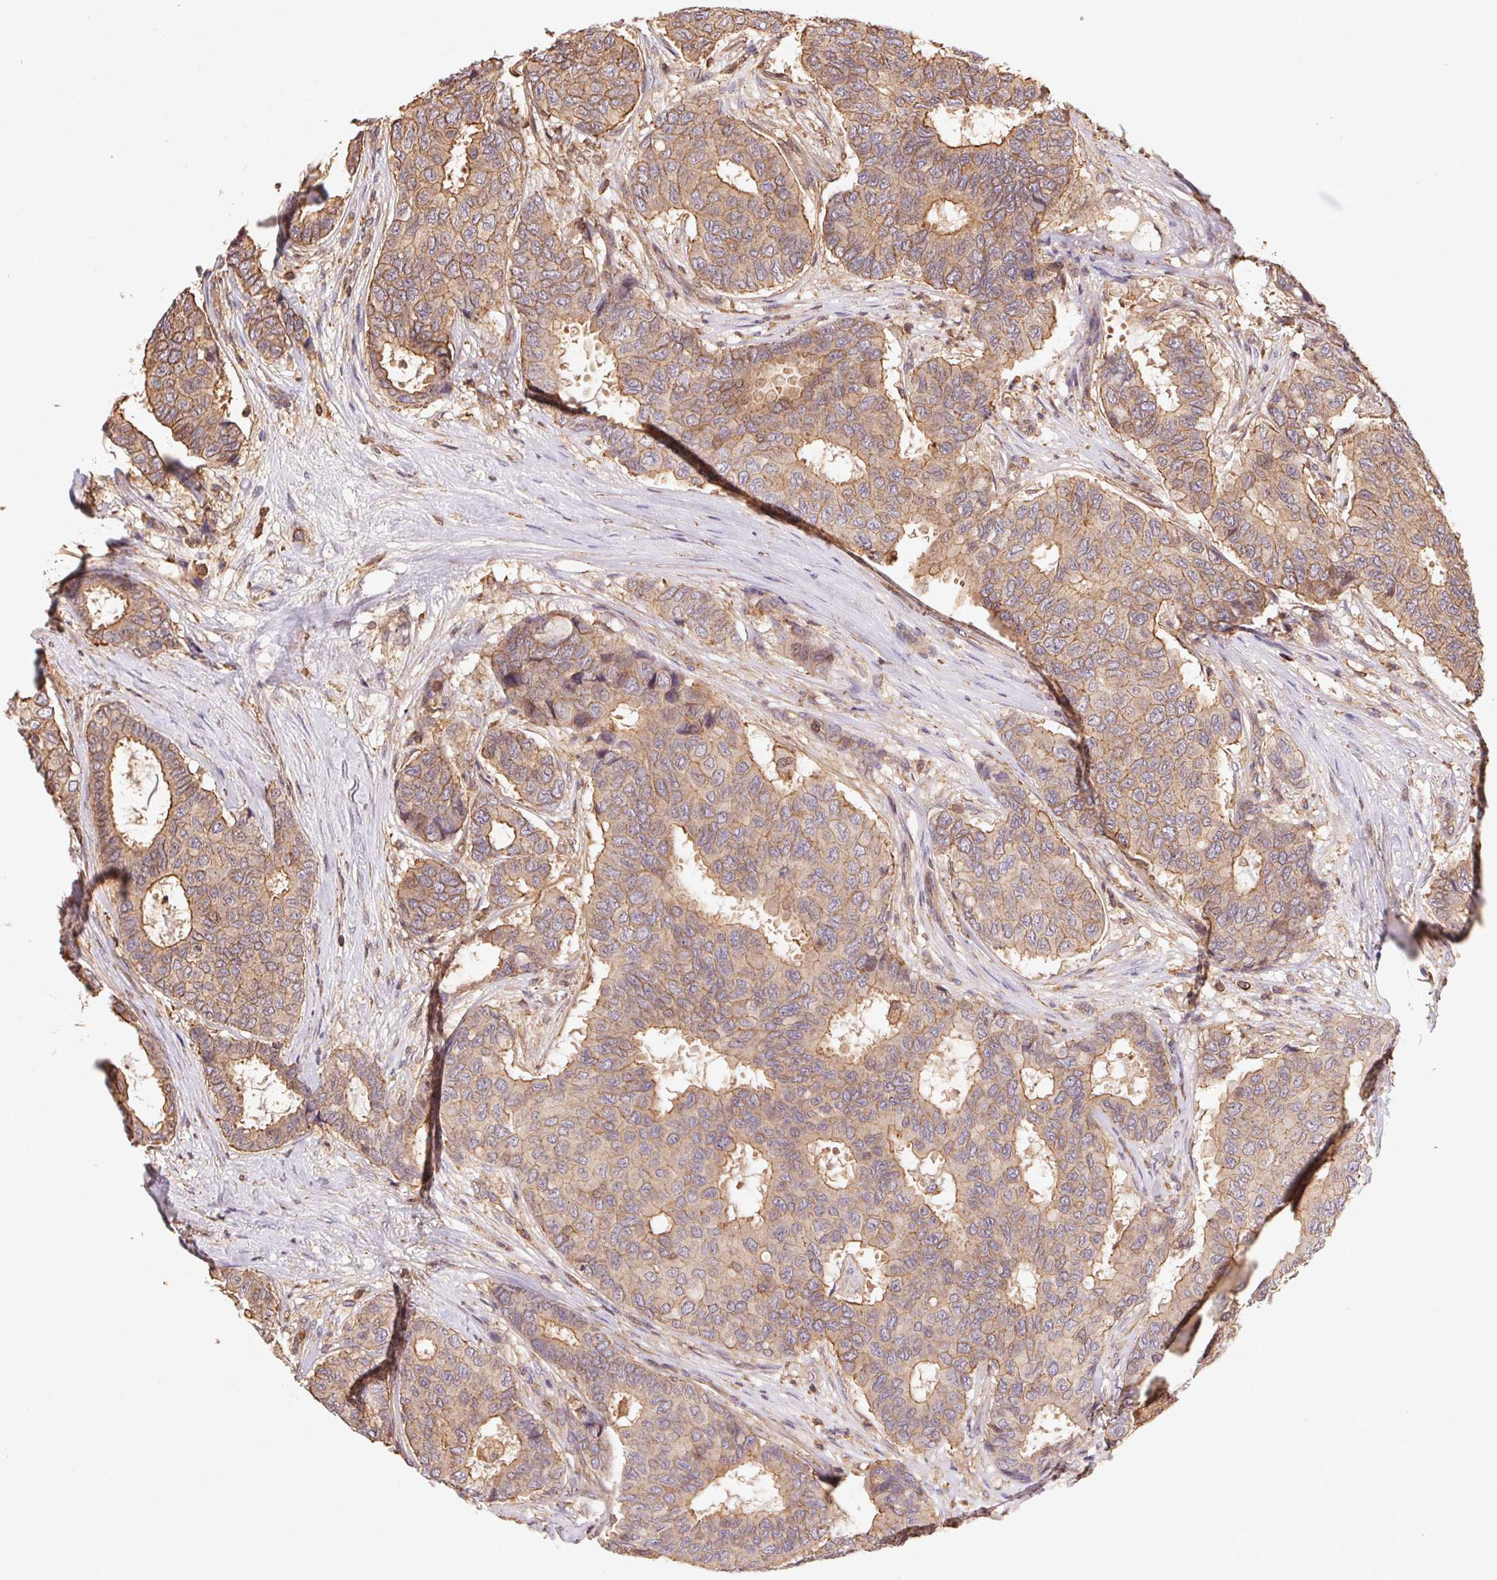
{"staining": {"intensity": "moderate", "quantity": ">75%", "location": "cytoplasmic/membranous"}, "tissue": "breast cancer", "cell_type": "Tumor cells", "image_type": "cancer", "snomed": [{"axis": "morphology", "description": "Duct carcinoma"}, {"axis": "topography", "description": "Breast"}], "caption": "Approximately >75% of tumor cells in breast cancer exhibit moderate cytoplasmic/membranous protein positivity as visualized by brown immunohistochemical staining.", "gene": "ATG10", "patient": {"sex": "female", "age": 75}}